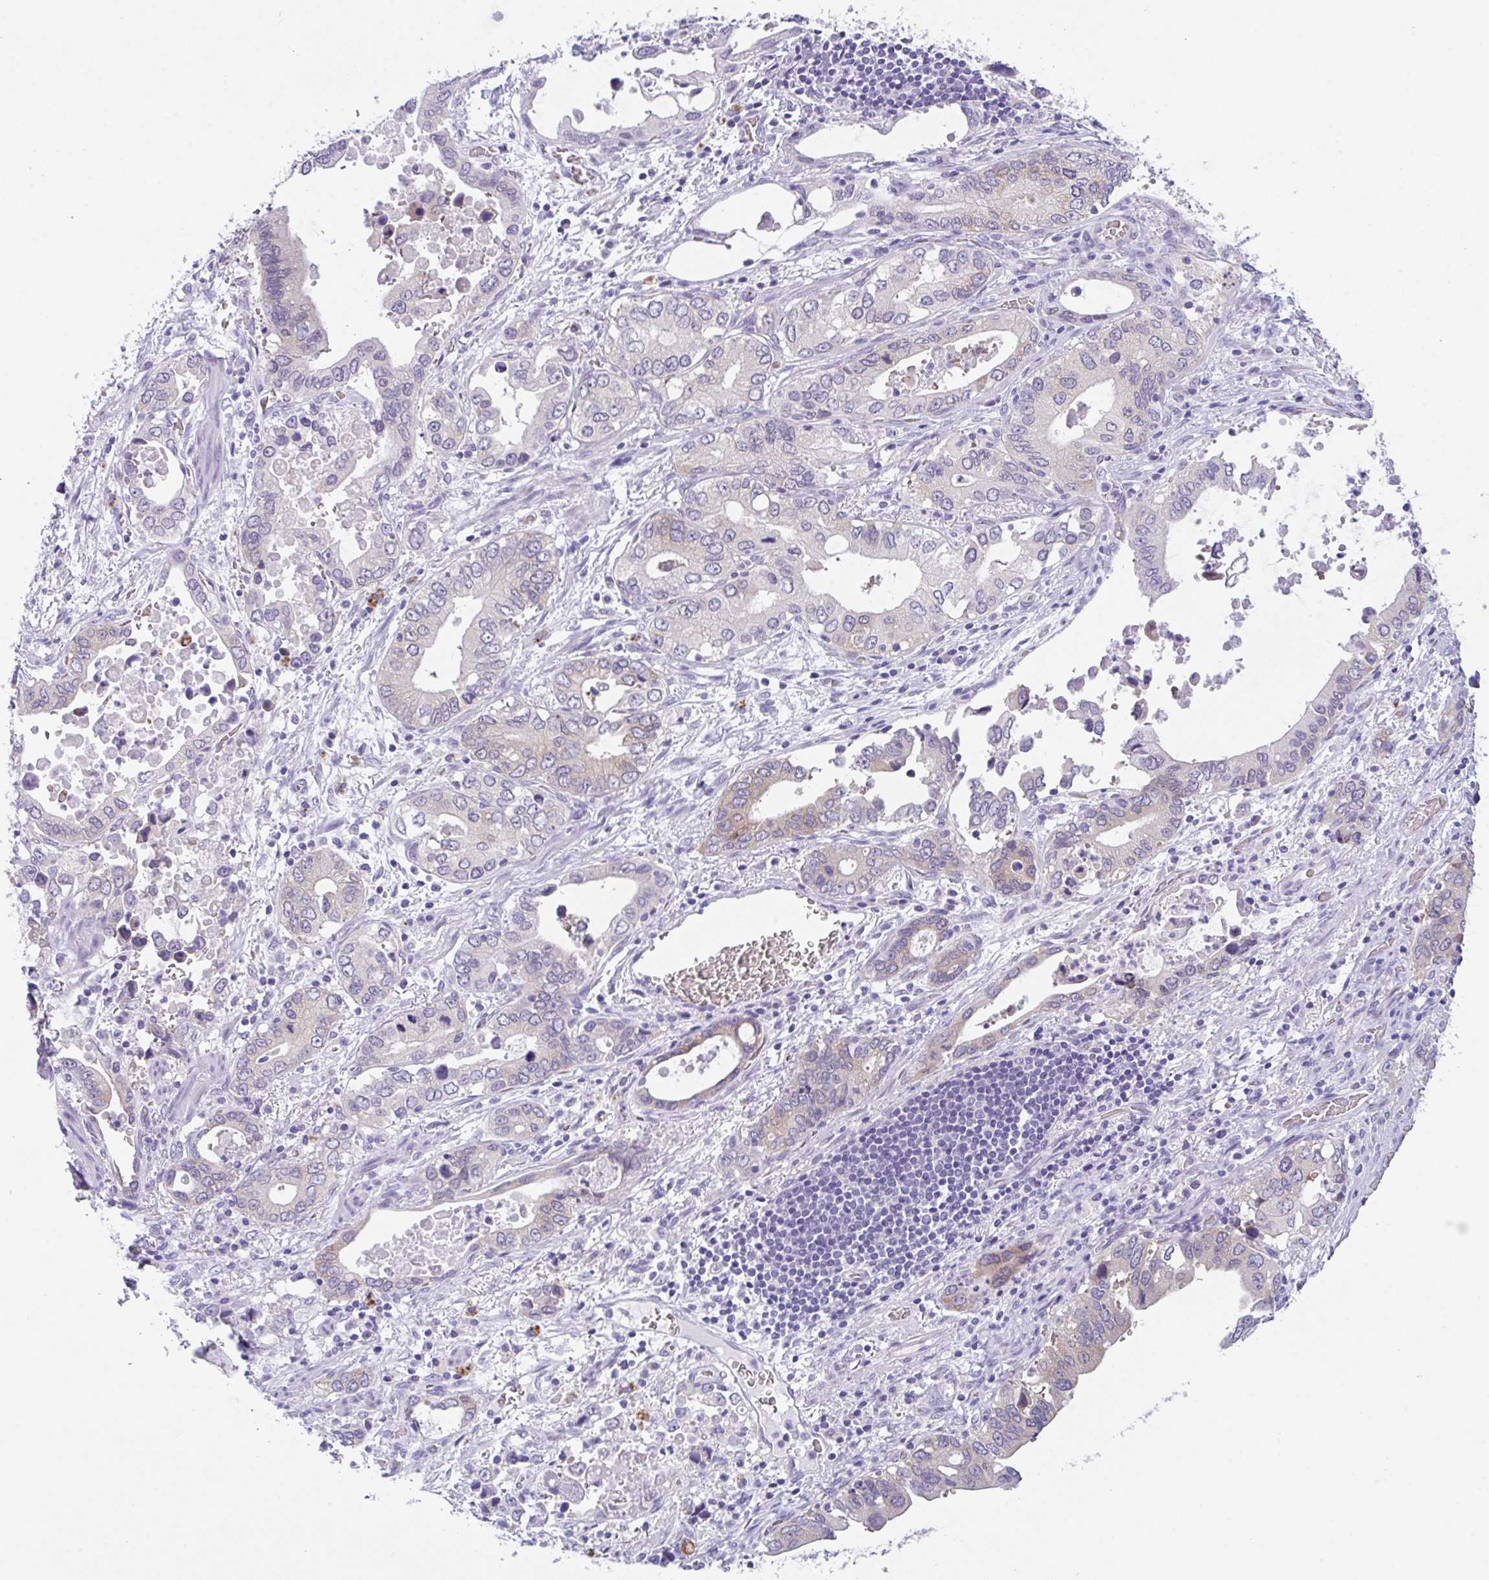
{"staining": {"intensity": "negative", "quantity": "none", "location": "none"}, "tissue": "stomach cancer", "cell_type": "Tumor cells", "image_type": "cancer", "snomed": [{"axis": "morphology", "description": "Adenocarcinoma, NOS"}, {"axis": "topography", "description": "Stomach, upper"}], "caption": "There is no significant expression in tumor cells of adenocarcinoma (stomach).", "gene": "TRAF4", "patient": {"sex": "male", "age": 74}}